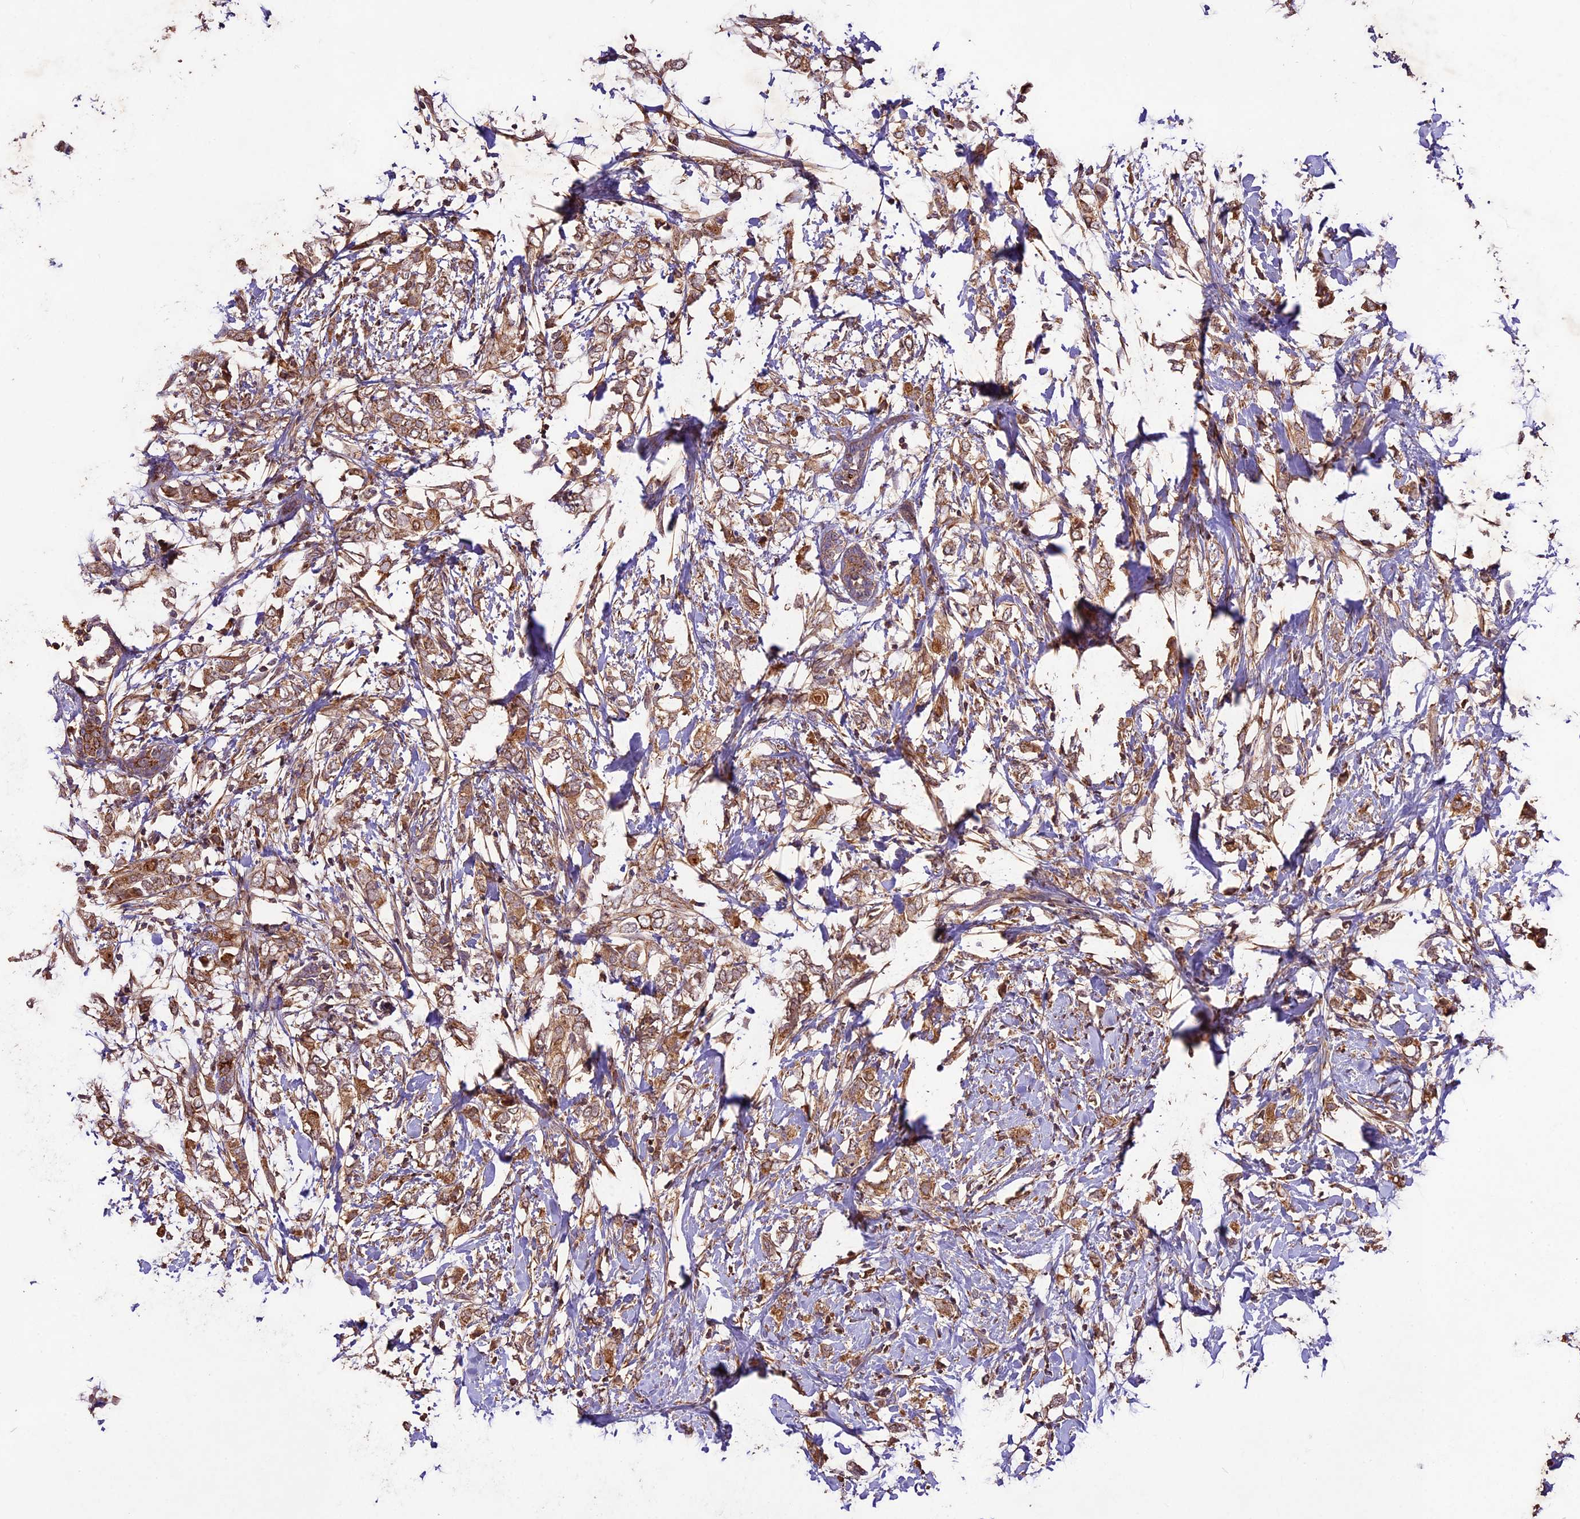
{"staining": {"intensity": "moderate", "quantity": ">75%", "location": "cytoplasmic/membranous"}, "tissue": "breast cancer", "cell_type": "Tumor cells", "image_type": "cancer", "snomed": [{"axis": "morphology", "description": "Normal tissue, NOS"}, {"axis": "morphology", "description": "Lobular carcinoma"}, {"axis": "topography", "description": "Breast"}], "caption": "A brown stain highlights moderate cytoplasmic/membranous staining of a protein in breast cancer (lobular carcinoma) tumor cells.", "gene": "CRLF1", "patient": {"sex": "female", "age": 47}}